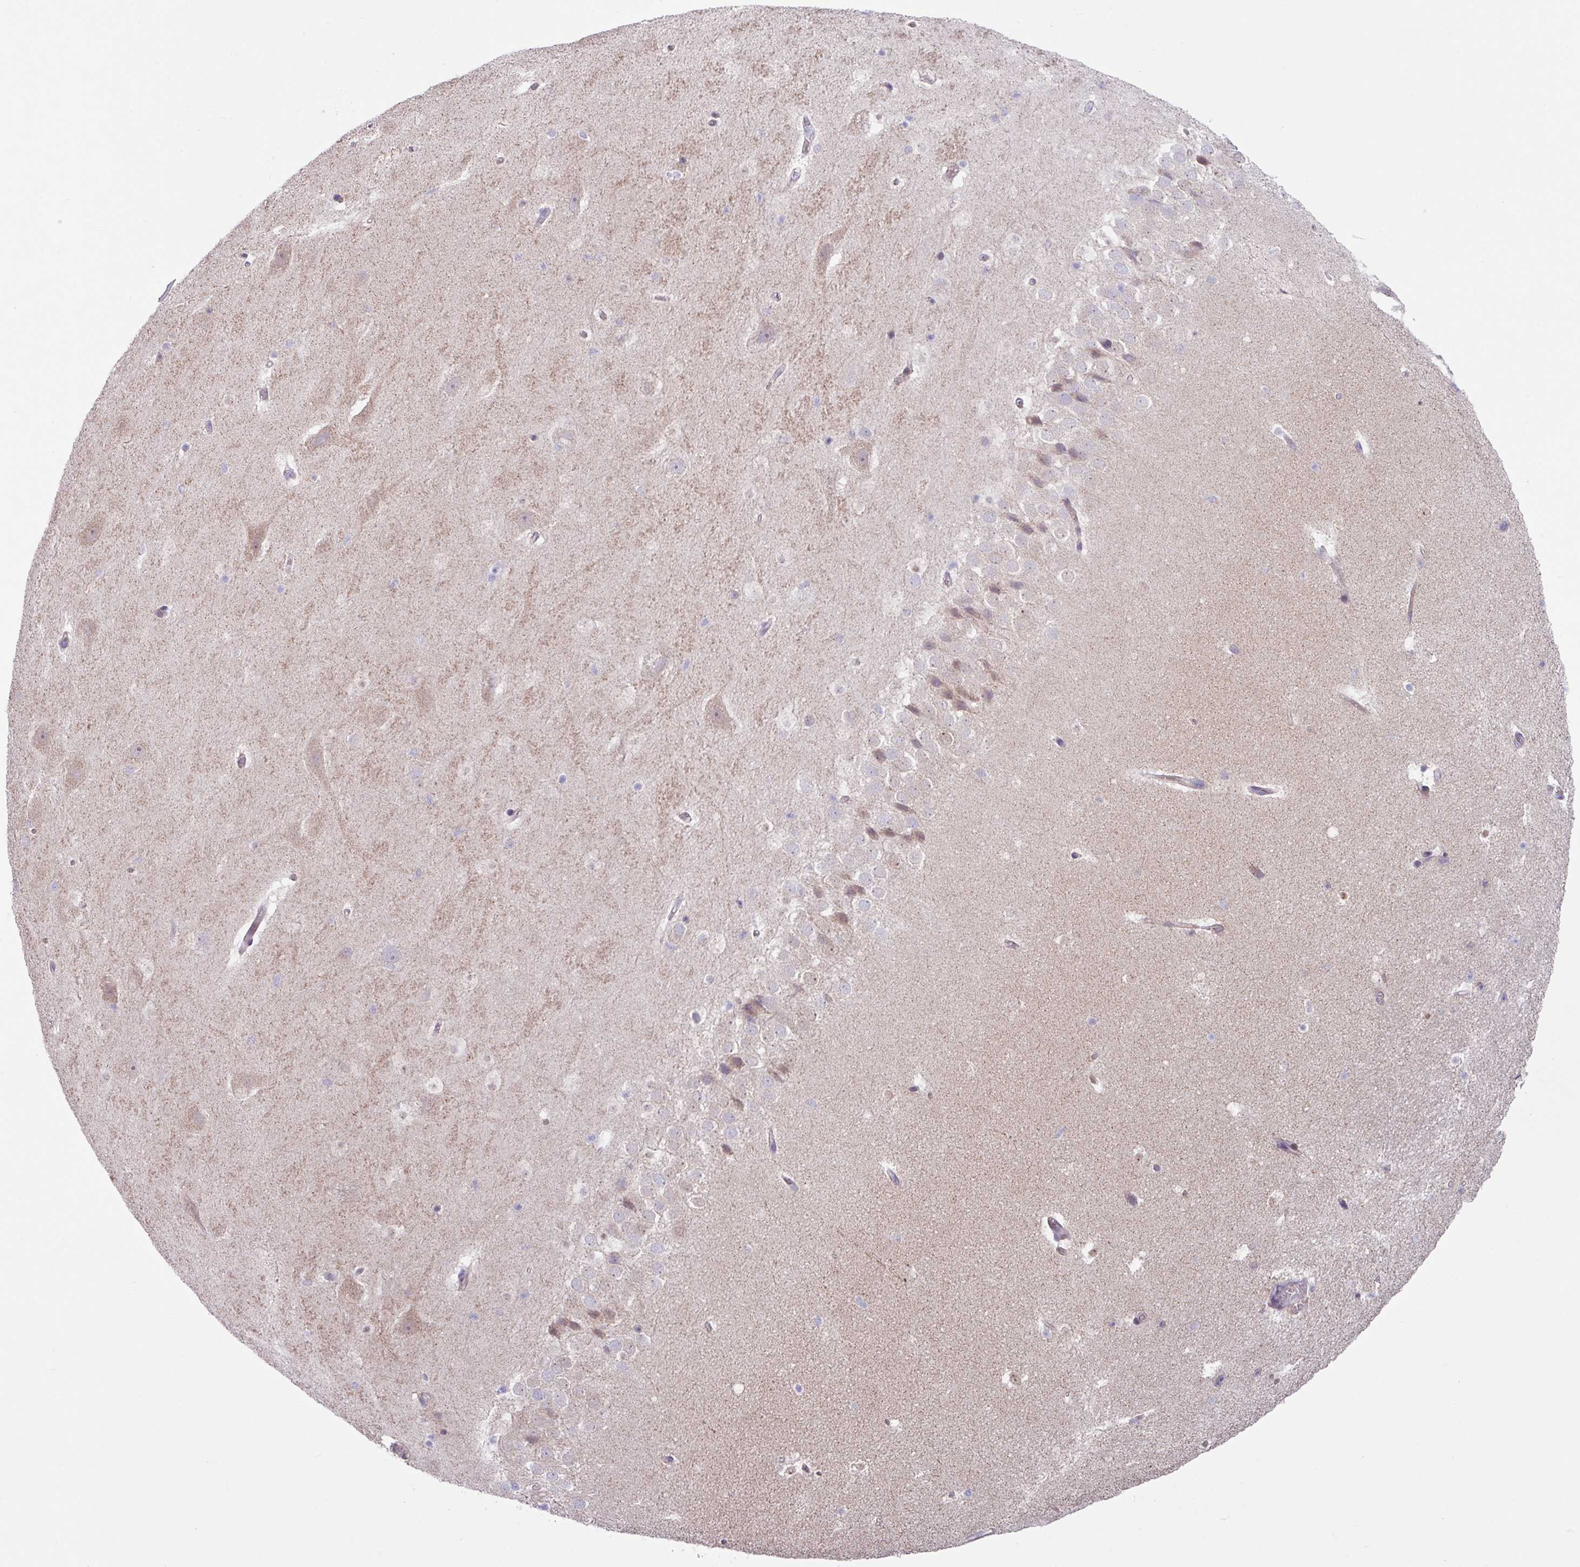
{"staining": {"intensity": "weak", "quantity": "<25%", "location": "cytoplasmic/membranous"}, "tissue": "hippocampus", "cell_type": "Glial cells", "image_type": "normal", "snomed": [{"axis": "morphology", "description": "Normal tissue, NOS"}, {"axis": "topography", "description": "Hippocampus"}], "caption": "Micrograph shows no protein positivity in glial cells of benign hippocampus.", "gene": "IQCJ", "patient": {"sex": "male", "age": 37}}